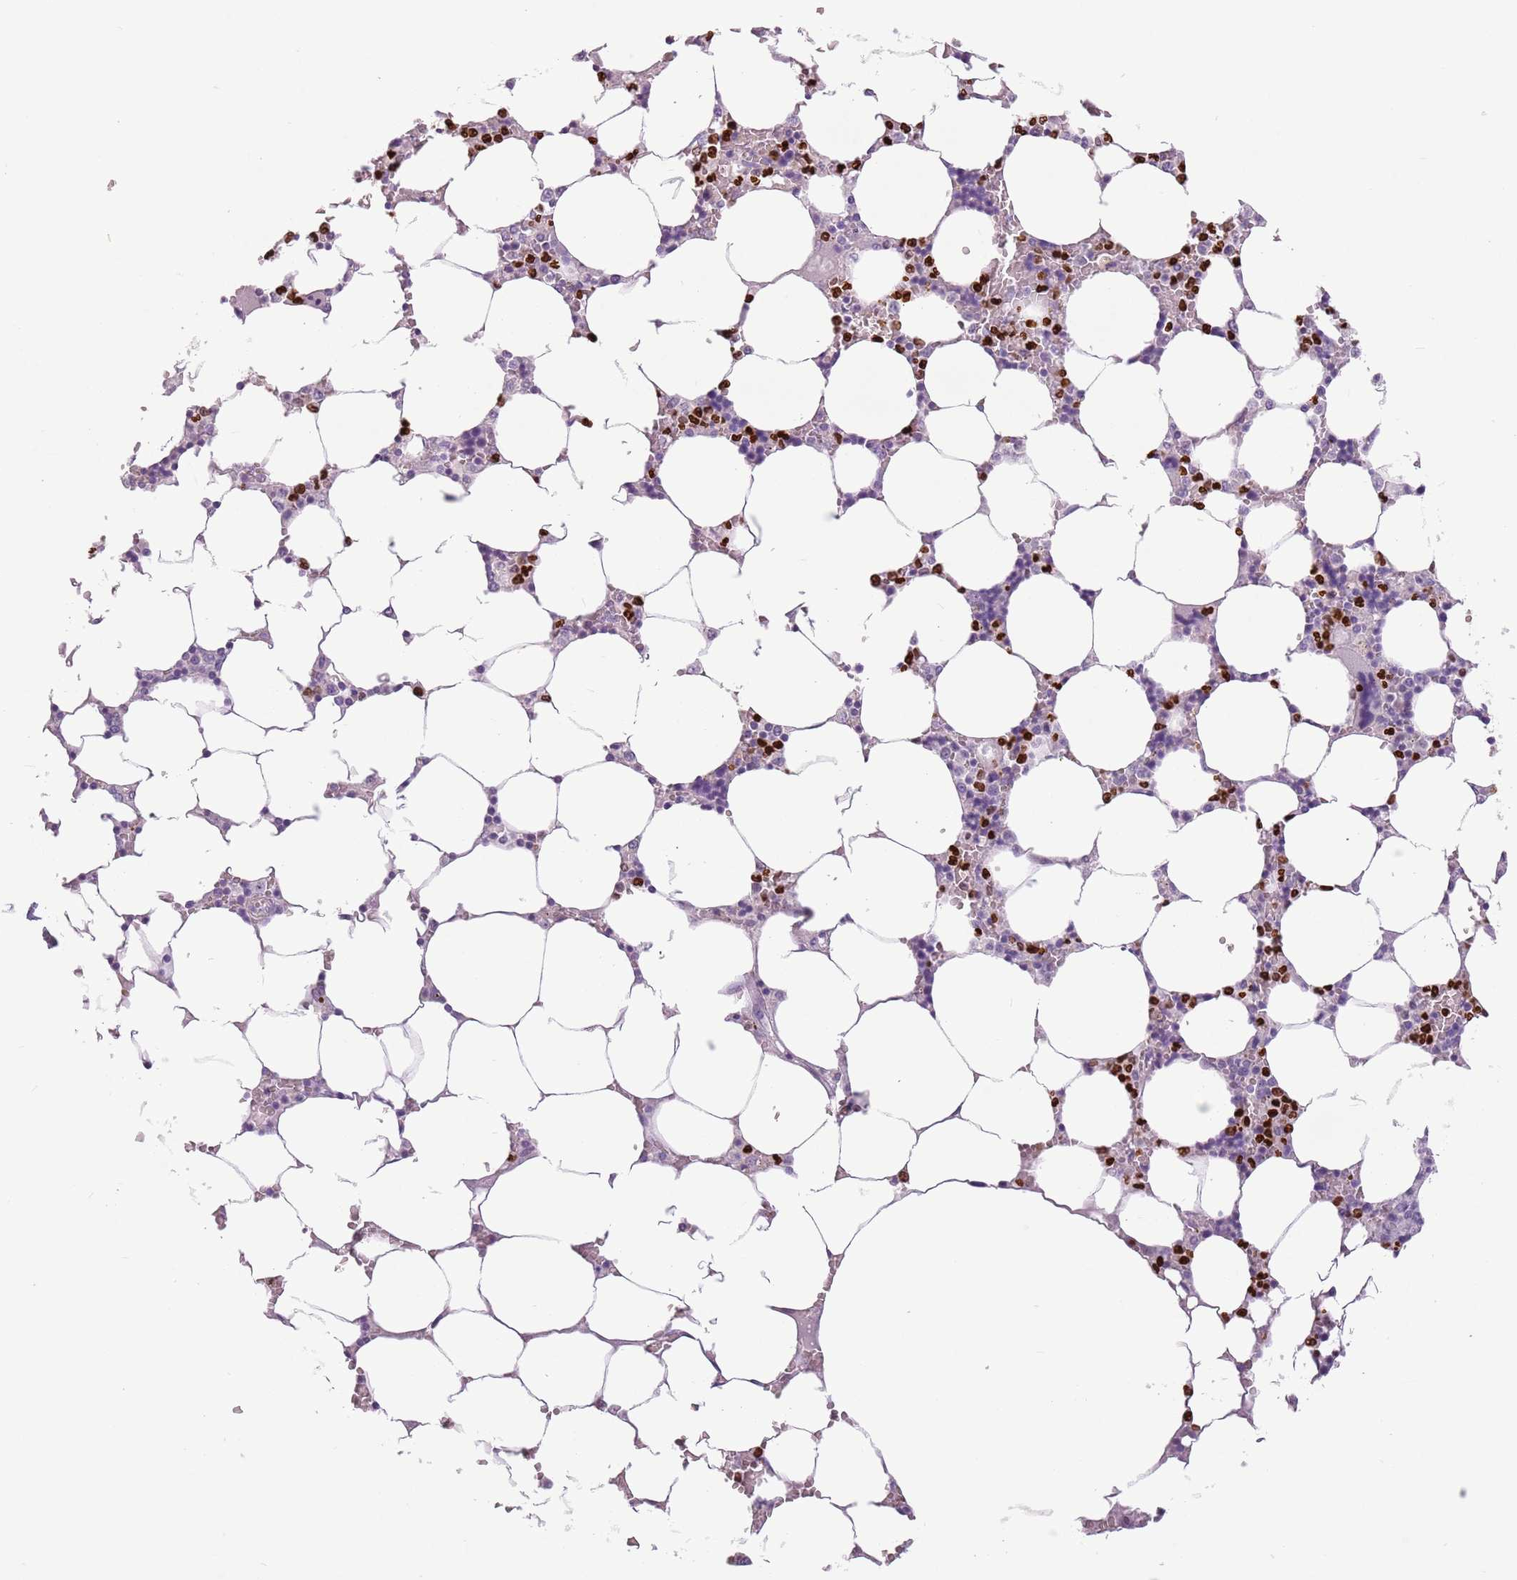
{"staining": {"intensity": "strong", "quantity": "<25%", "location": "cytoplasmic/membranous,nuclear"}, "tissue": "bone marrow", "cell_type": "Hematopoietic cells", "image_type": "normal", "snomed": [{"axis": "morphology", "description": "Normal tissue, NOS"}, {"axis": "topography", "description": "Bone marrow"}], "caption": "Immunohistochemistry (IHC) histopathology image of unremarkable human bone marrow stained for a protein (brown), which displays medium levels of strong cytoplasmic/membranous,nuclear staining in approximately <25% of hematopoietic cells.", "gene": "CELF6", "patient": {"sex": "male", "age": 64}}